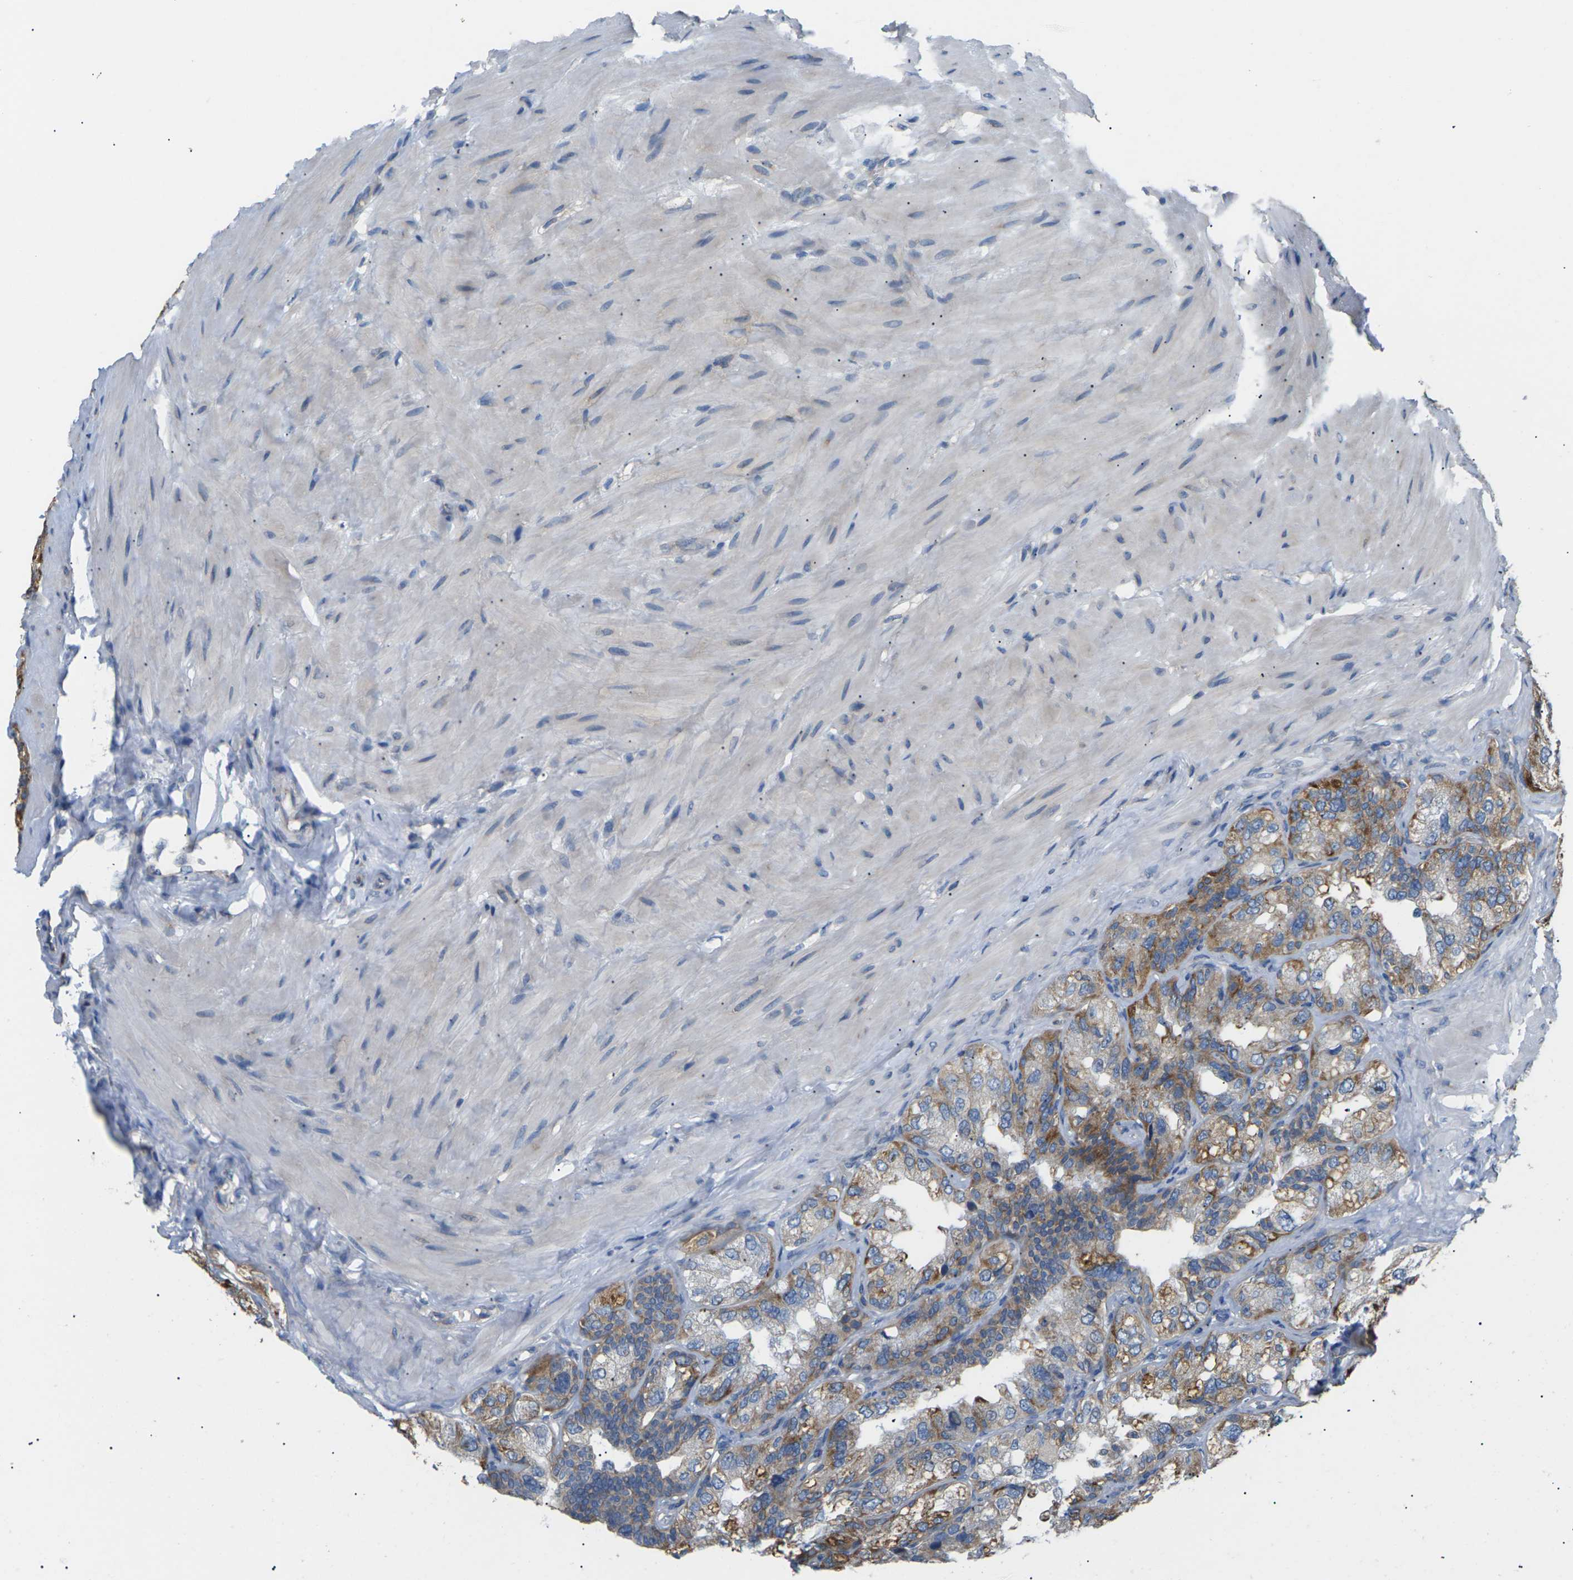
{"staining": {"intensity": "moderate", "quantity": ">75%", "location": "cytoplasmic/membranous"}, "tissue": "seminal vesicle", "cell_type": "Glandular cells", "image_type": "normal", "snomed": [{"axis": "morphology", "description": "Normal tissue, NOS"}, {"axis": "topography", "description": "Seminal veicle"}], "caption": "Protein positivity by immunohistochemistry (IHC) reveals moderate cytoplasmic/membranous expression in approximately >75% of glandular cells in benign seminal vesicle.", "gene": "KLHDC8B", "patient": {"sex": "male", "age": 68}}